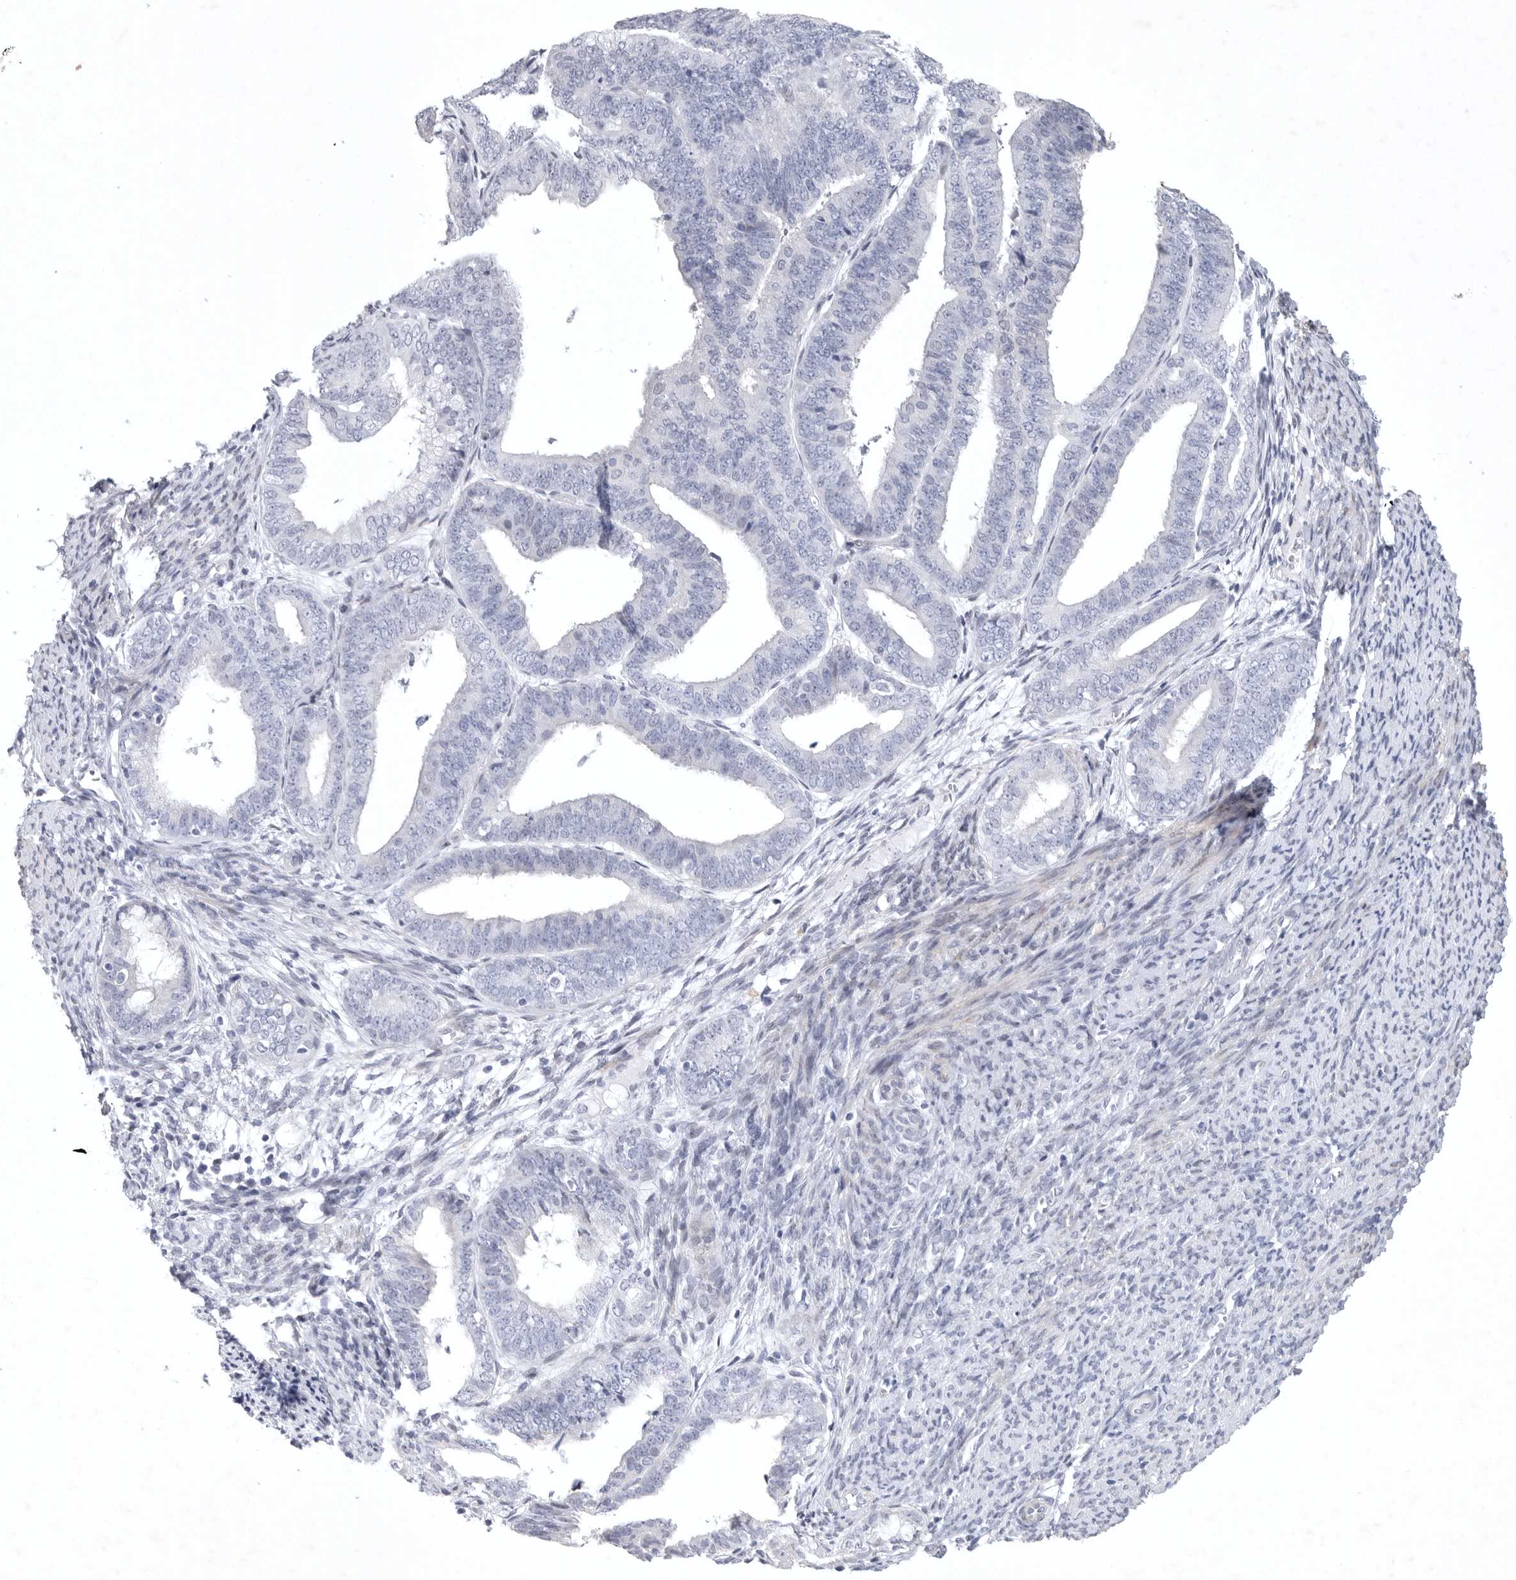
{"staining": {"intensity": "negative", "quantity": "none", "location": "none"}, "tissue": "endometrial cancer", "cell_type": "Tumor cells", "image_type": "cancer", "snomed": [{"axis": "morphology", "description": "Adenocarcinoma, NOS"}, {"axis": "topography", "description": "Endometrium"}], "caption": "DAB immunohistochemical staining of human adenocarcinoma (endometrial) demonstrates no significant expression in tumor cells.", "gene": "TNR", "patient": {"sex": "female", "age": 63}}